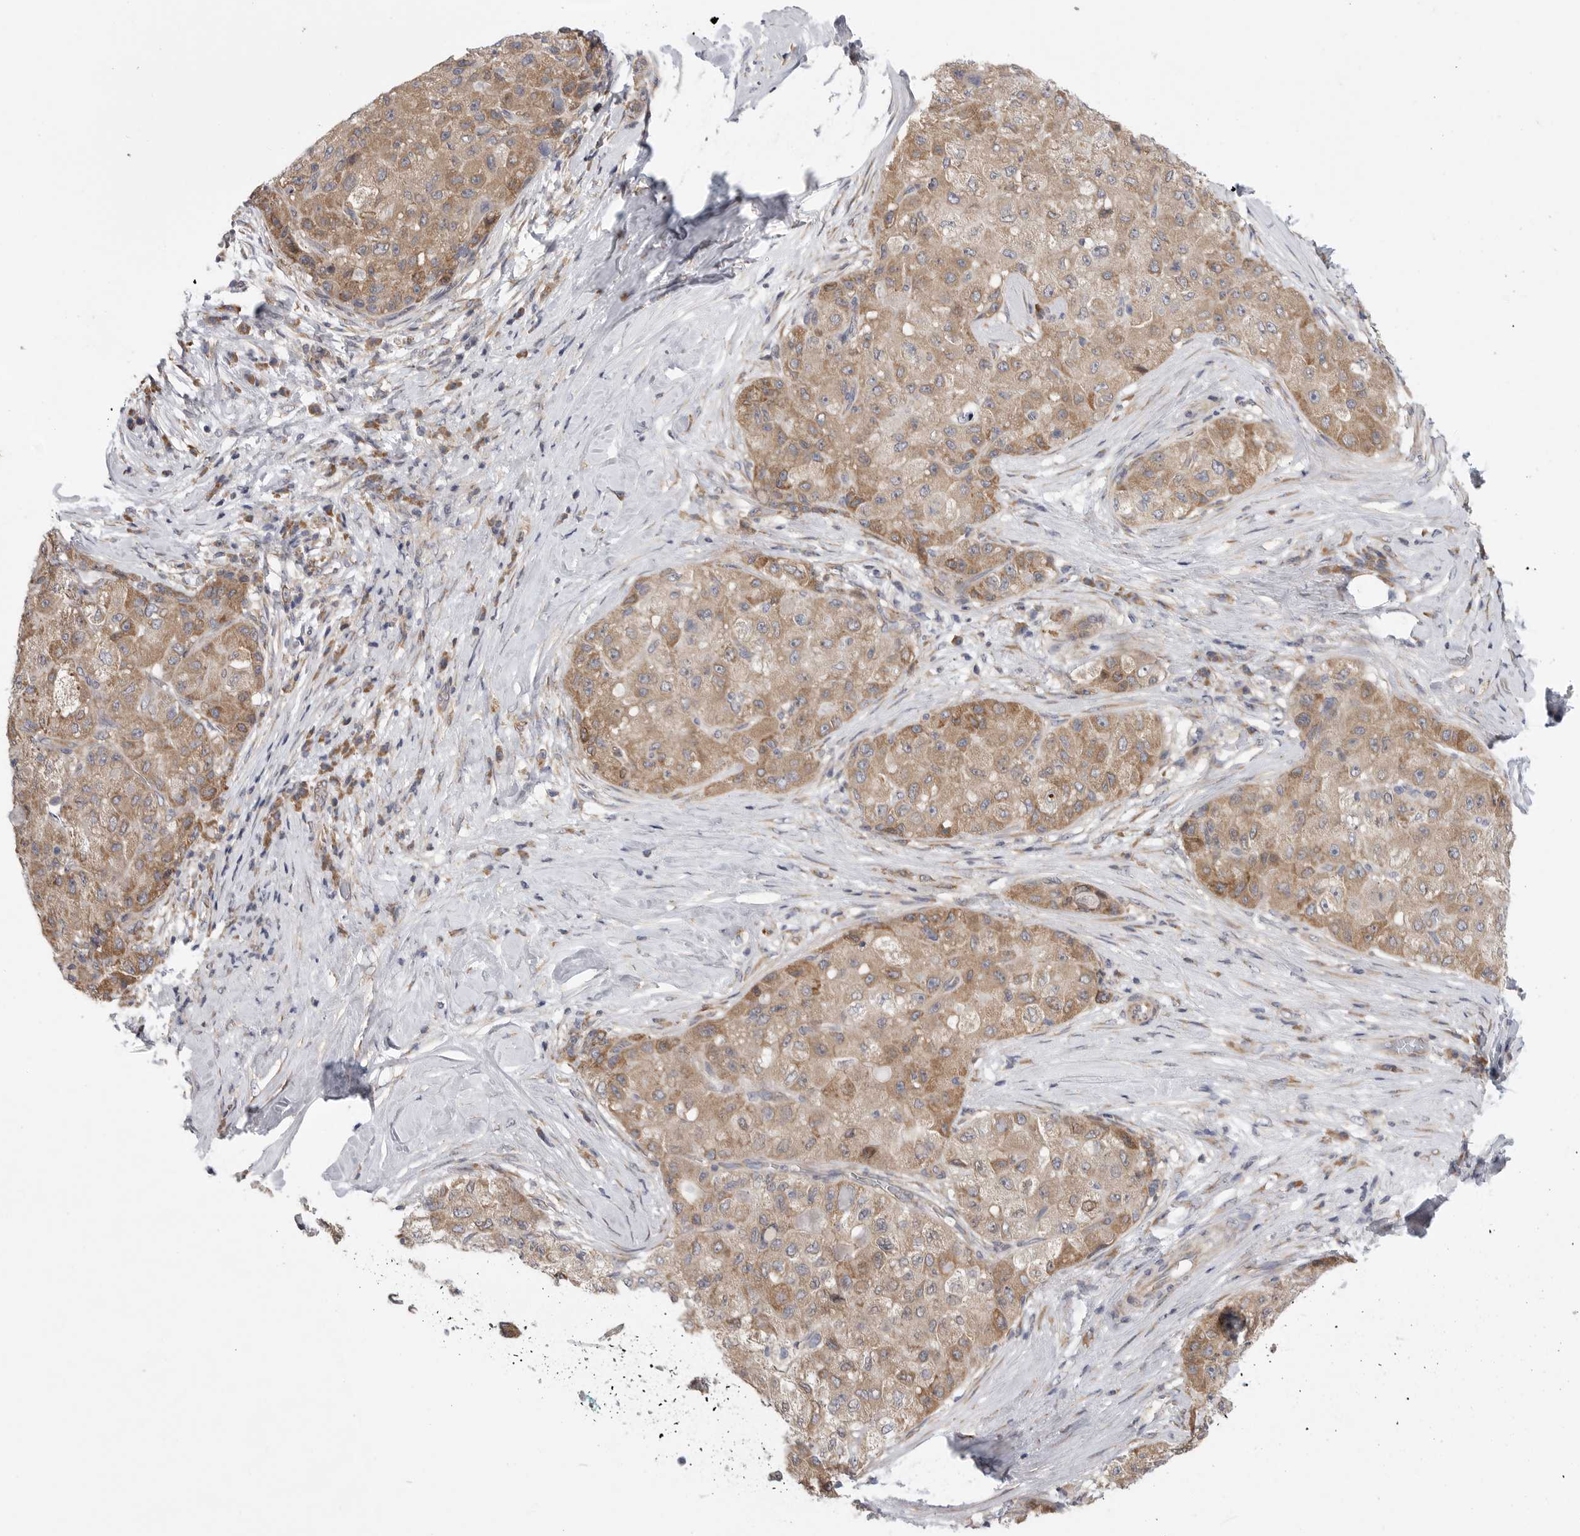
{"staining": {"intensity": "moderate", "quantity": ">75%", "location": "cytoplasmic/membranous"}, "tissue": "liver cancer", "cell_type": "Tumor cells", "image_type": "cancer", "snomed": [{"axis": "morphology", "description": "Carcinoma, Hepatocellular, NOS"}, {"axis": "topography", "description": "Liver"}], "caption": "Protein expression analysis of human liver cancer reveals moderate cytoplasmic/membranous staining in about >75% of tumor cells.", "gene": "FBXO43", "patient": {"sex": "male", "age": 80}}